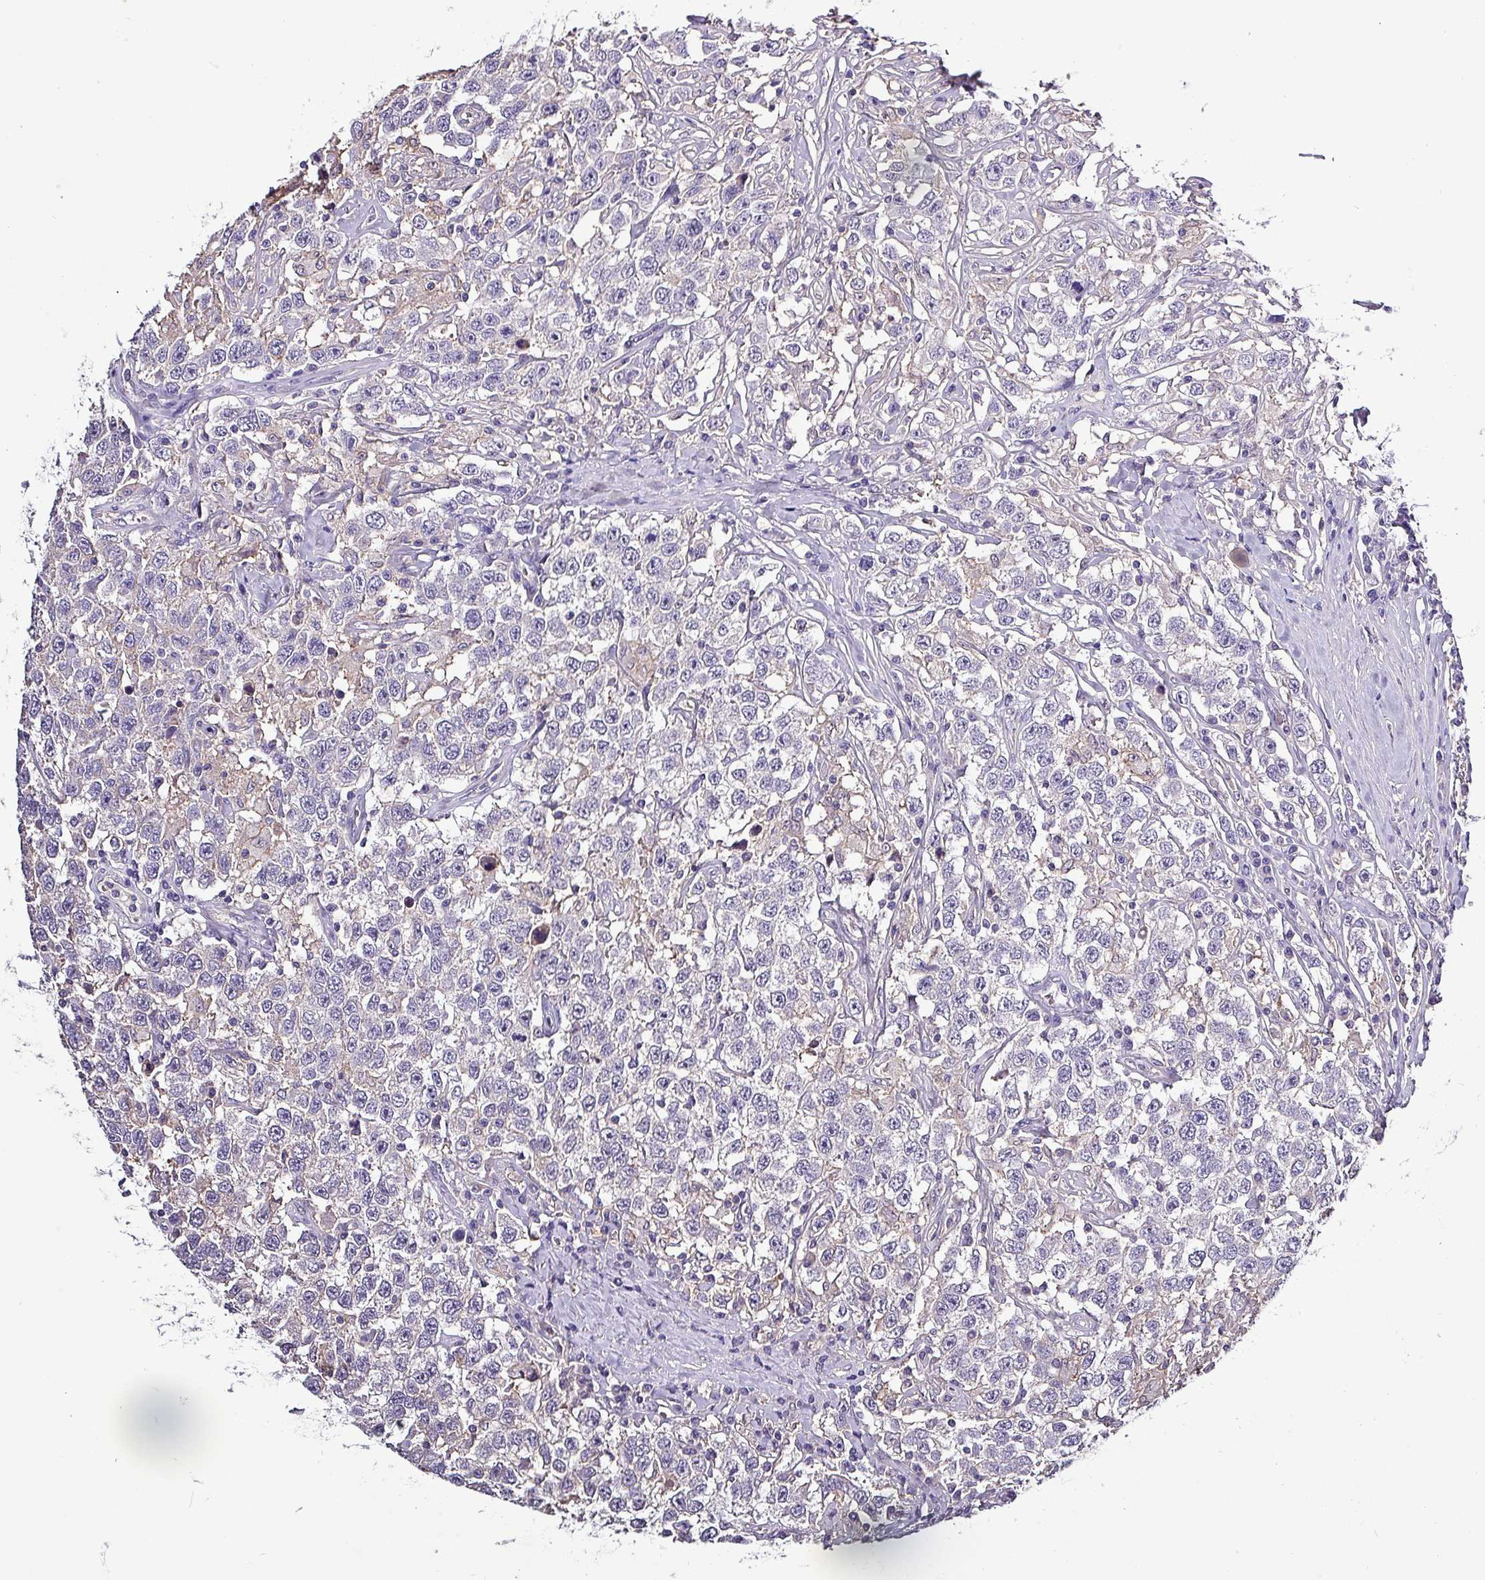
{"staining": {"intensity": "negative", "quantity": "none", "location": "none"}, "tissue": "testis cancer", "cell_type": "Tumor cells", "image_type": "cancer", "snomed": [{"axis": "morphology", "description": "Seminoma, NOS"}, {"axis": "topography", "description": "Testis"}], "caption": "Protein analysis of testis cancer displays no significant expression in tumor cells.", "gene": "HTRA4", "patient": {"sex": "male", "age": 41}}